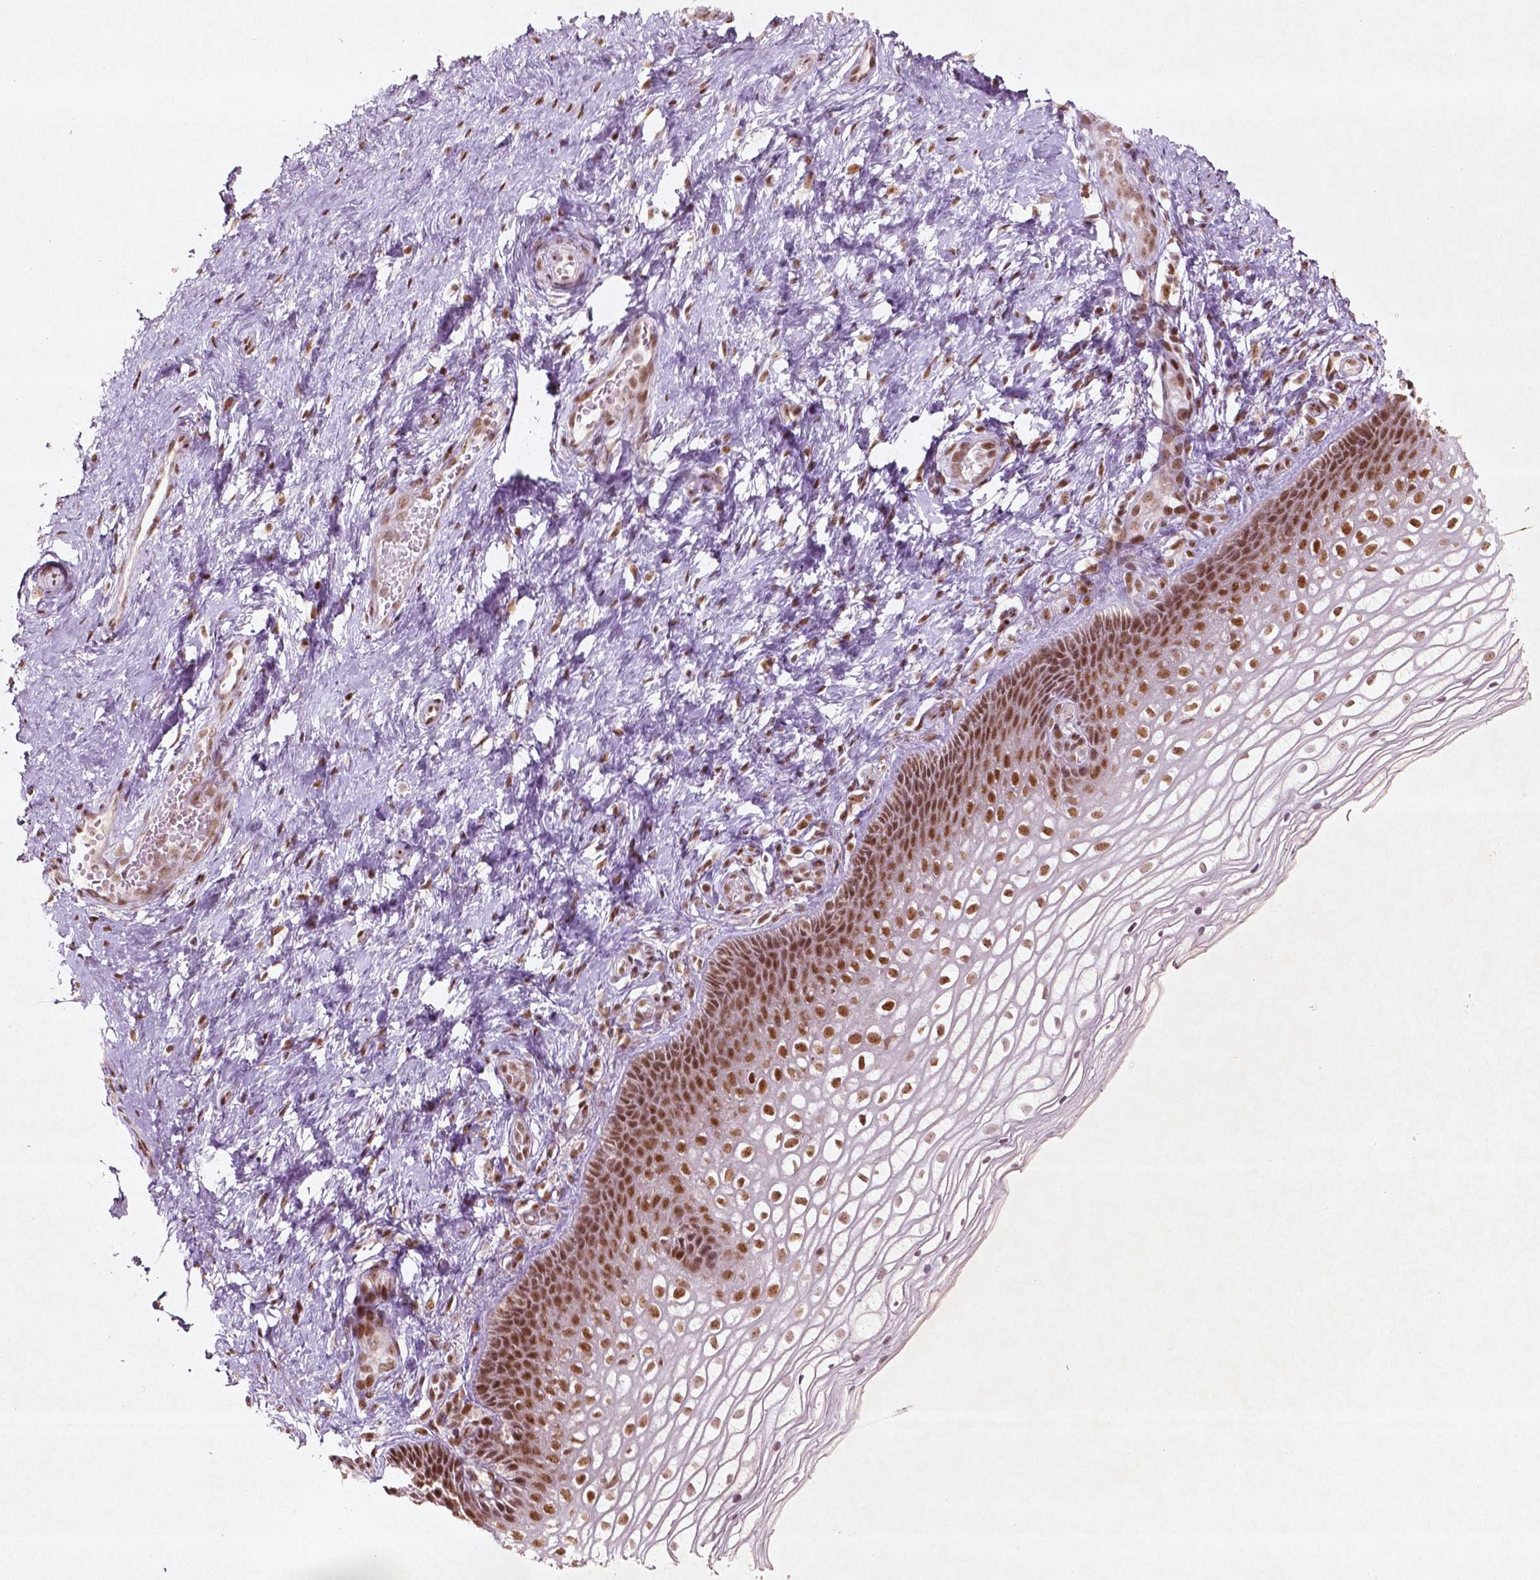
{"staining": {"intensity": "strong", "quantity": ">75%", "location": "nuclear"}, "tissue": "cervix", "cell_type": "Glandular cells", "image_type": "normal", "snomed": [{"axis": "morphology", "description": "Normal tissue, NOS"}, {"axis": "topography", "description": "Cervix"}], "caption": "A photomicrograph showing strong nuclear expression in about >75% of glandular cells in unremarkable cervix, as visualized by brown immunohistochemical staining.", "gene": "HMG20B", "patient": {"sex": "female", "age": 34}}